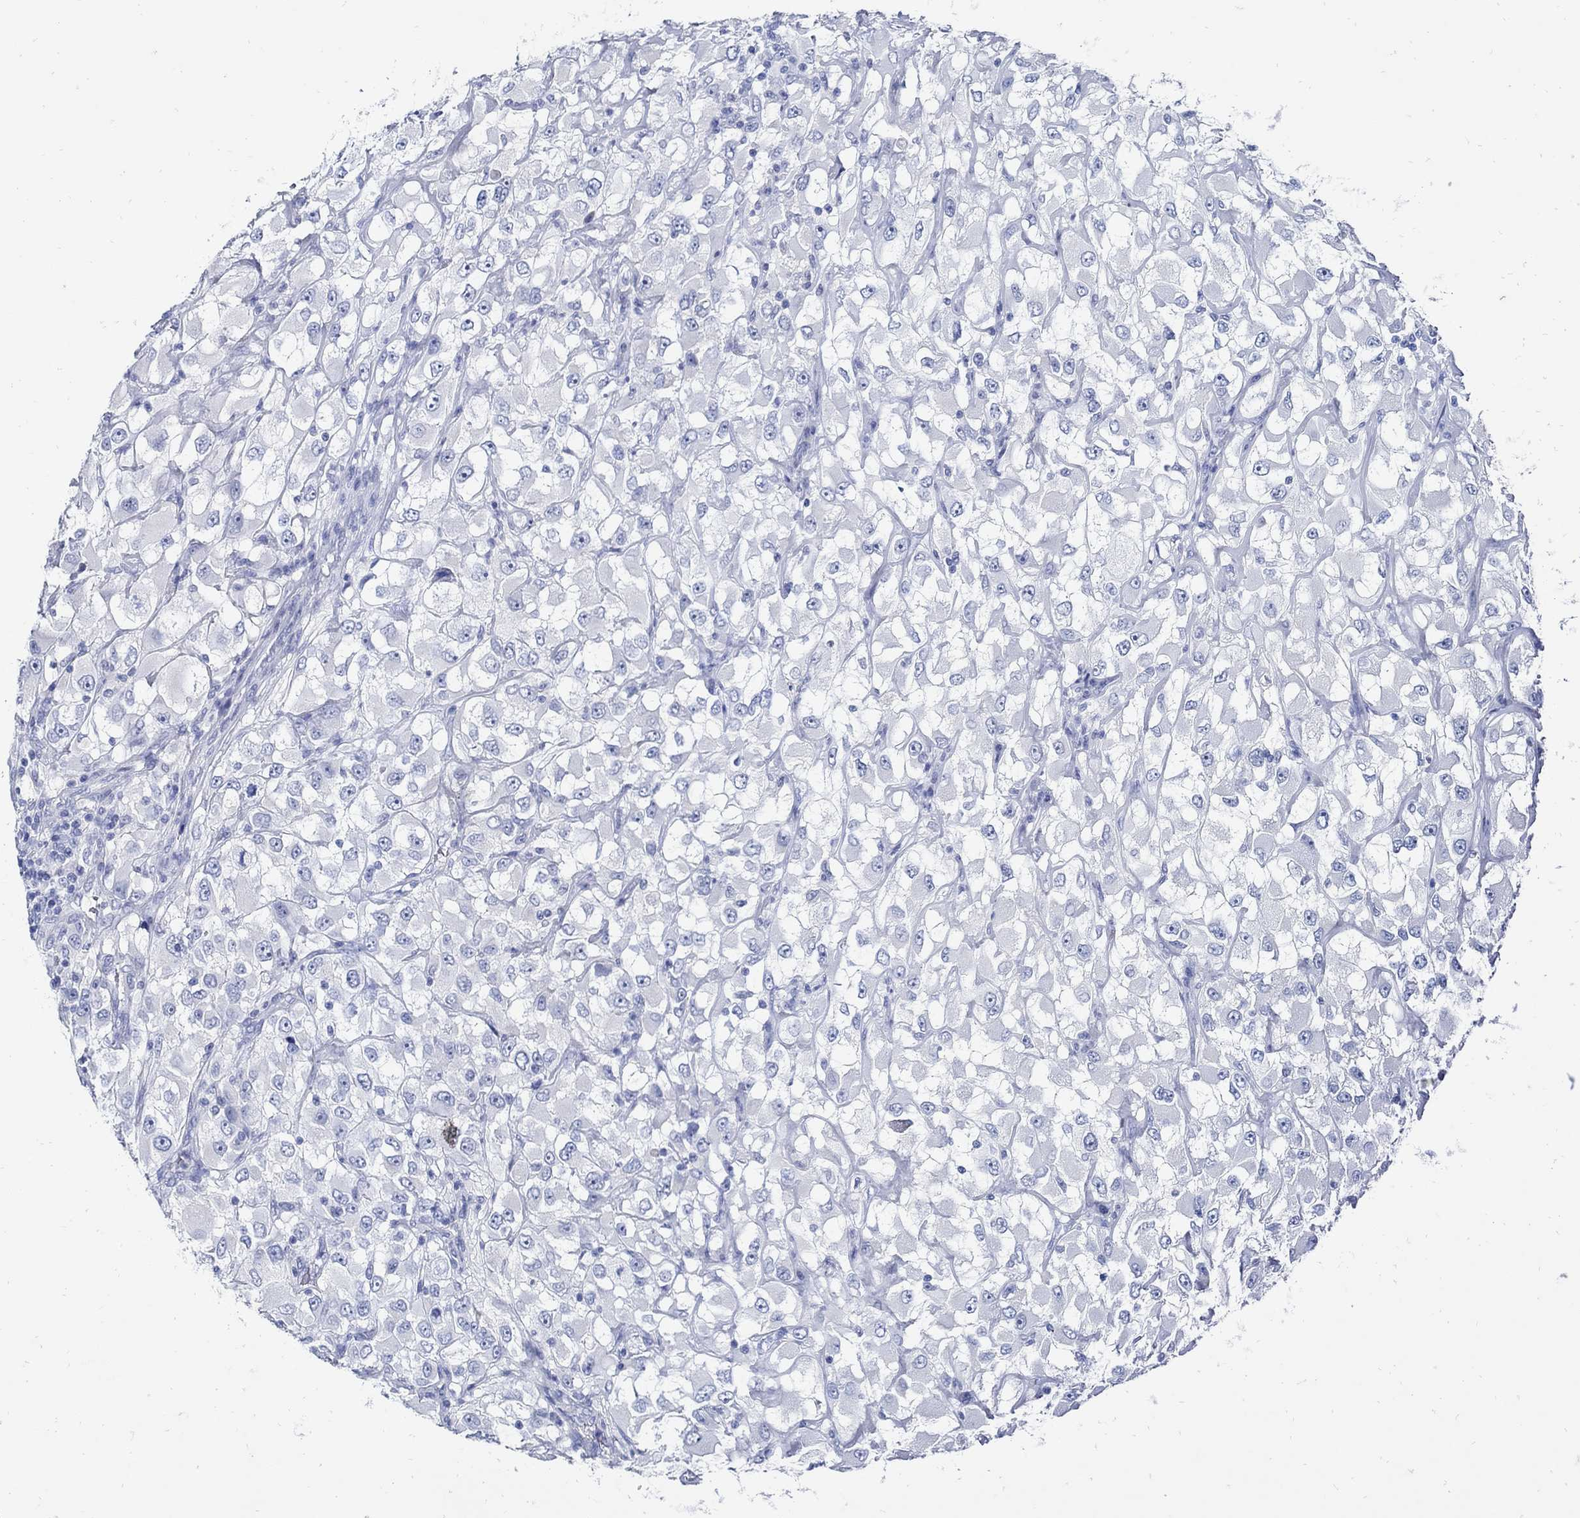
{"staining": {"intensity": "negative", "quantity": "none", "location": "none"}, "tissue": "renal cancer", "cell_type": "Tumor cells", "image_type": "cancer", "snomed": [{"axis": "morphology", "description": "Adenocarcinoma, NOS"}, {"axis": "topography", "description": "Kidney"}], "caption": "A histopathology image of human renal cancer (adenocarcinoma) is negative for staining in tumor cells.", "gene": "PAX9", "patient": {"sex": "female", "age": 52}}